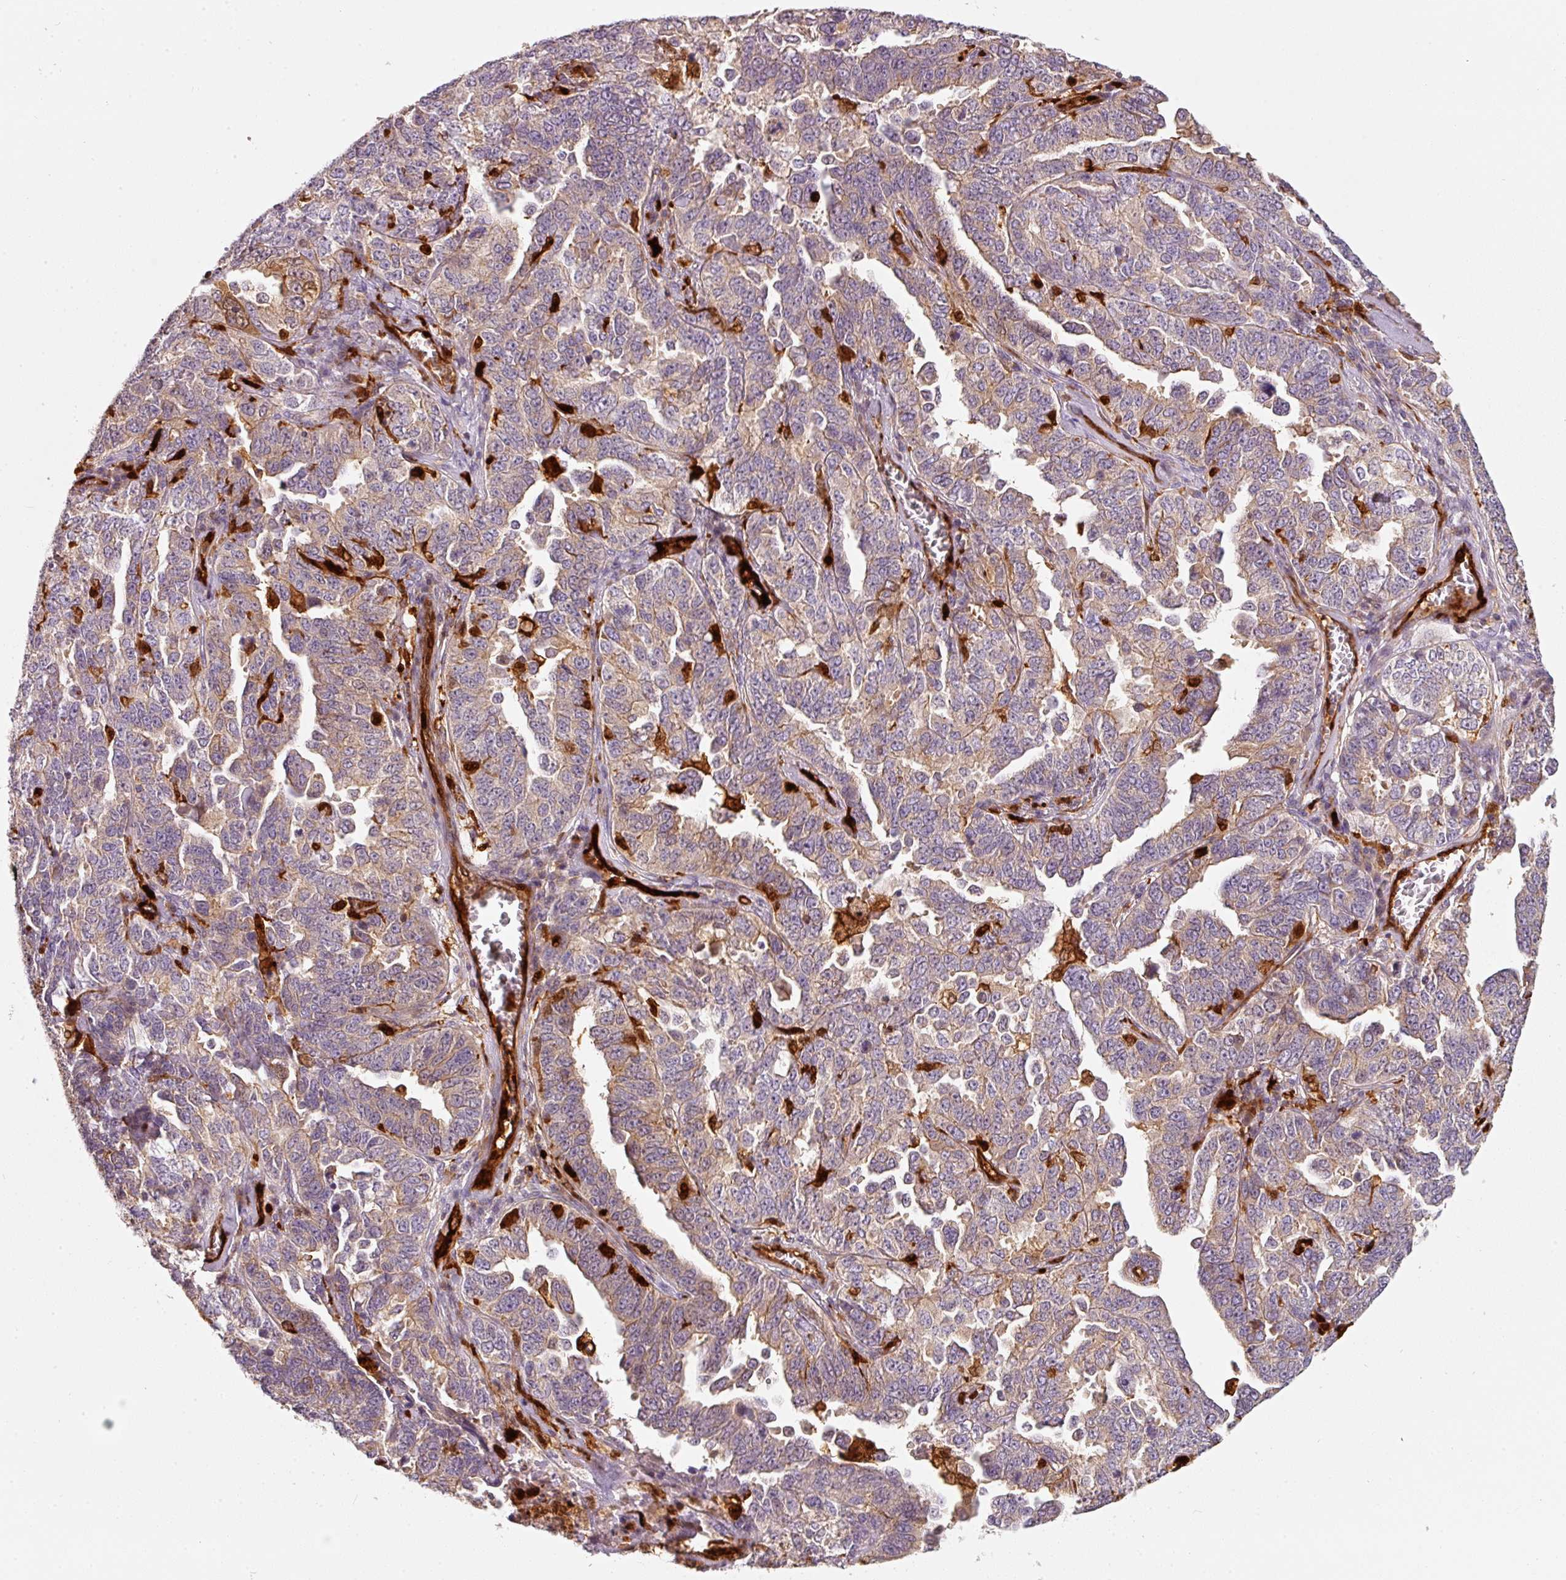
{"staining": {"intensity": "moderate", "quantity": "25%-75%", "location": "cytoplasmic/membranous"}, "tissue": "ovarian cancer", "cell_type": "Tumor cells", "image_type": "cancer", "snomed": [{"axis": "morphology", "description": "Carcinoma, endometroid"}, {"axis": "topography", "description": "Ovary"}], "caption": "The histopathology image demonstrates staining of ovarian endometroid carcinoma, revealing moderate cytoplasmic/membranous protein positivity (brown color) within tumor cells. The staining was performed using DAB (3,3'-diaminobenzidine) to visualize the protein expression in brown, while the nuclei were stained in blue with hematoxylin (Magnification: 20x).", "gene": "IQGAP2", "patient": {"sex": "female", "age": 62}}